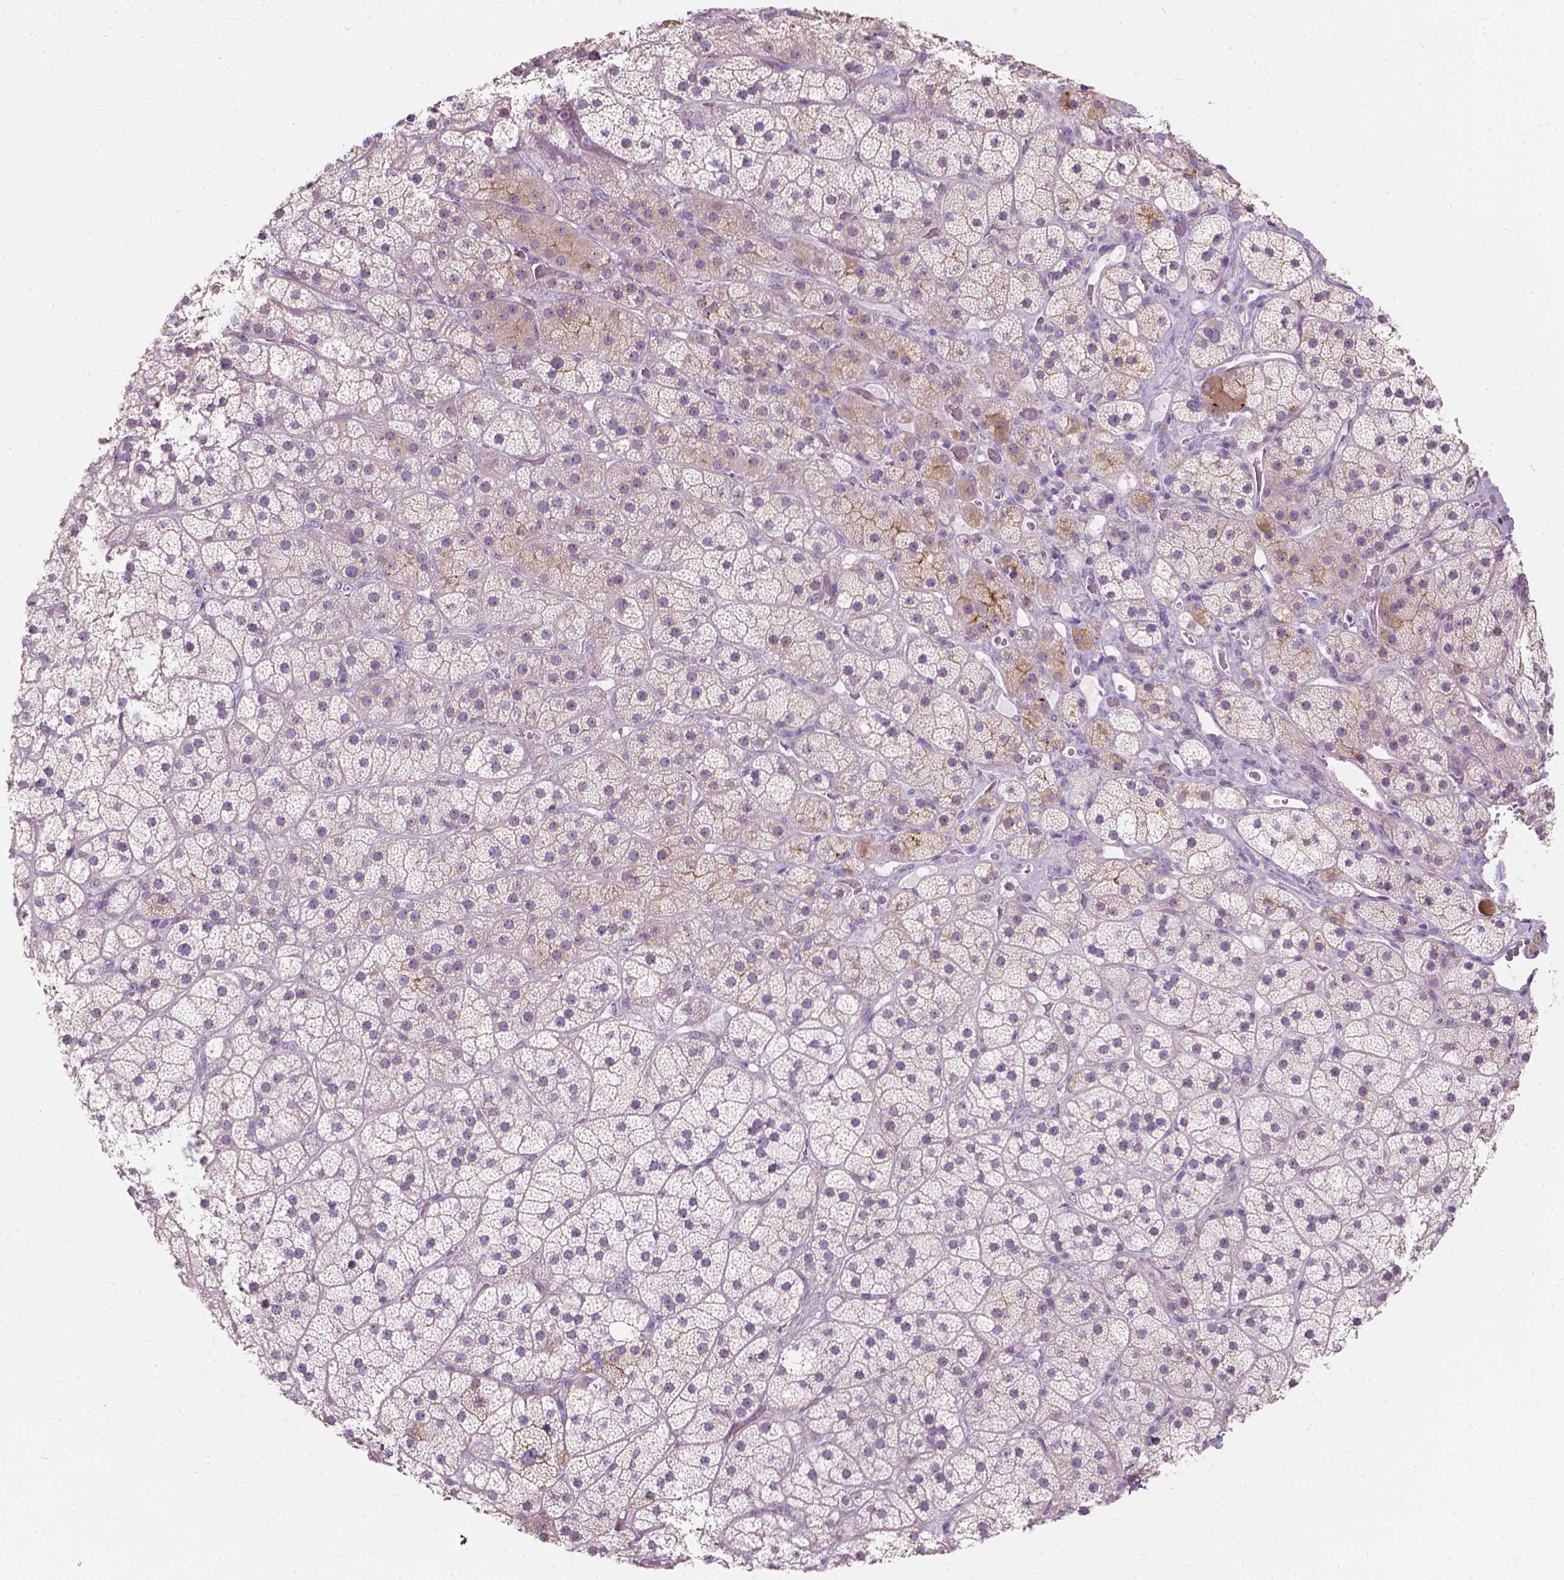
{"staining": {"intensity": "weak", "quantity": "<25%", "location": "cytoplasmic/membranous"}, "tissue": "adrenal gland", "cell_type": "Glandular cells", "image_type": "normal", "snomed": [{"axis": "morphology", "description": "Normal tissue, NOS"}, {"axis": "topography", "description": "Adrenal gland"}], "caption": "A high-resolution image shows immunohistochemistry staining of benign adrenal gland, which demonstrates no significant expression in glandular cells.", "gene": "GPRC5A", "patient": {"sex": "male", "age": 57}}